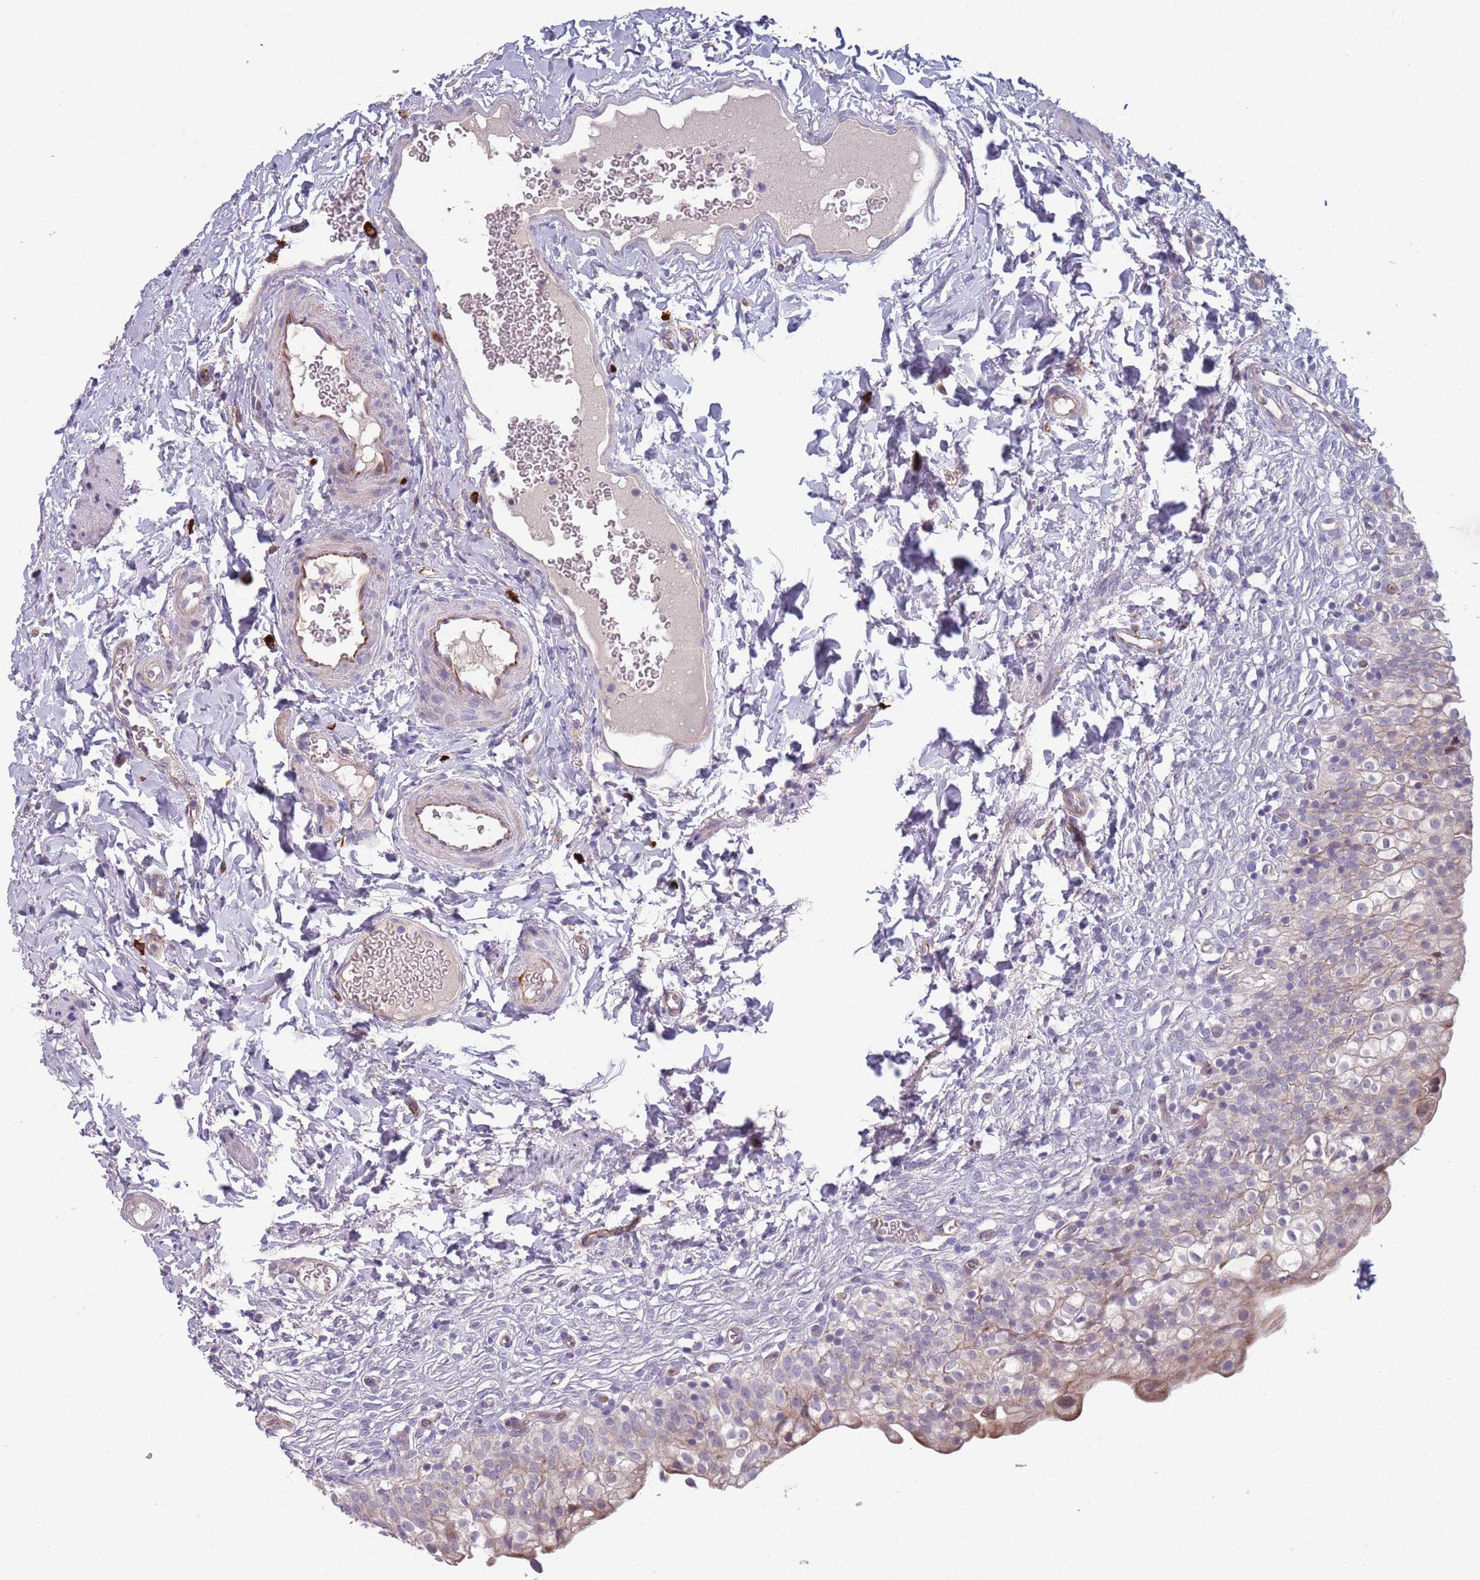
{"staining": {"intensity": "moderate", "quantity": "25%-75%", "location": "cytoplasmic/membranous"}, "tissue": "urinary bladder", "cell_type": "Urothelial cells", "image_type": "normal", "snomed": [{"axis": "morphology", "description": "Normal tissue, NOS"}, {"axis": "topography", "description": "Urinary bladder"}], "caption": "Immunohistochemical staining of normal human urinary bladder exhibits moderate cytoplasmic/membranous protein expression in about 25%-75% of urothelial cells.", "gene": "TYW1B", "patient": {"sex": "male", "age": 55}}